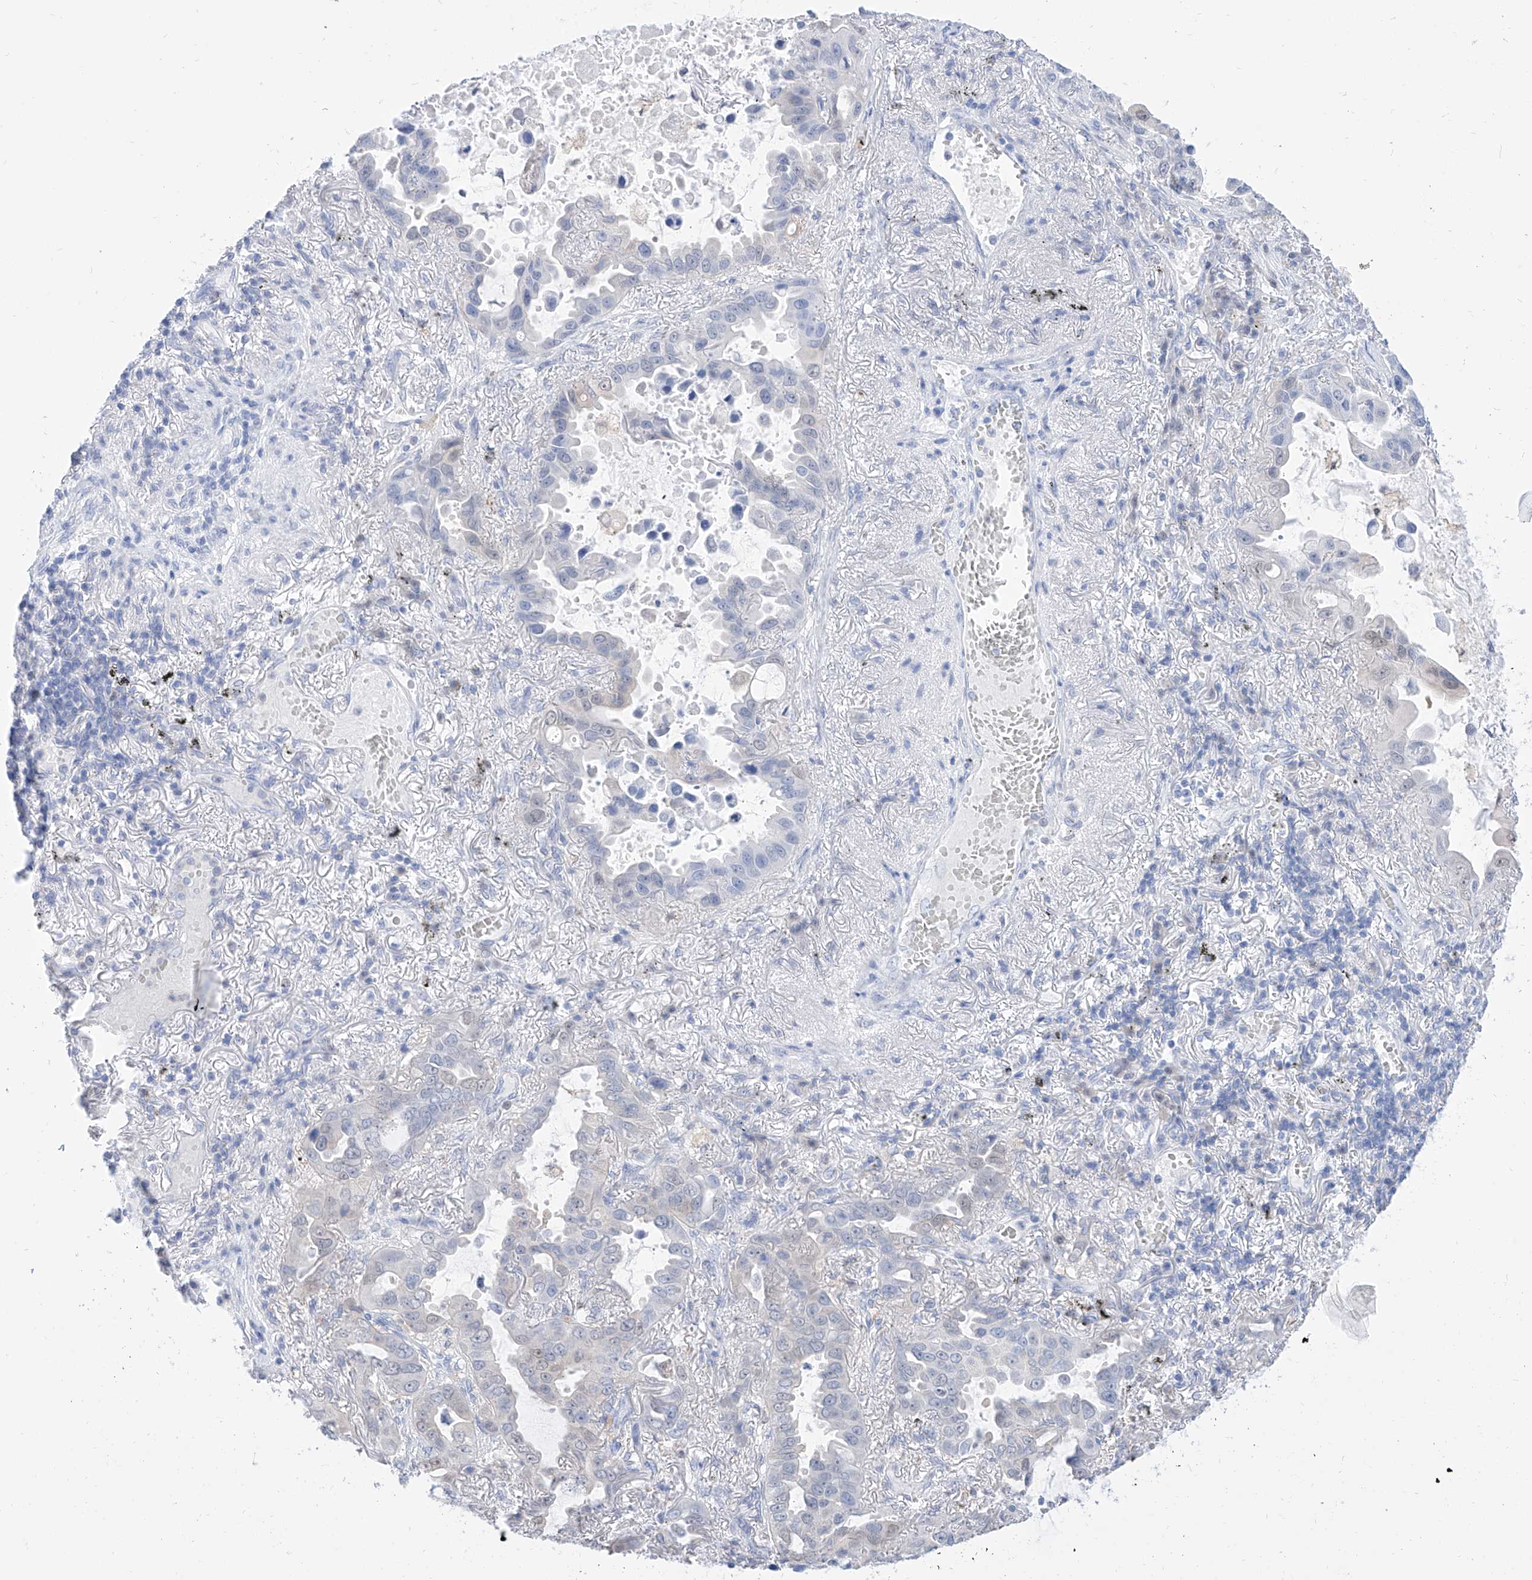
{"staining": {"intensity": "negative", "quantity": "none", "location": "none"}, "tissue": "lung cancer", "cell_type": "Tumor cells", "image_type": "cancer", "snomed": [{"axis": "morphology", "description": "Adenocarcinoma, NOS"}, {"axis": "topography", "description": "Lung"}], "caption": "Immunohistochemistry (IHC) image of lung adenocarcinoma stained for a protein (brown), which shows no staining in tumor cells.", "gene": "PDXK", "patient": {"sex": "male", "age": 64}}